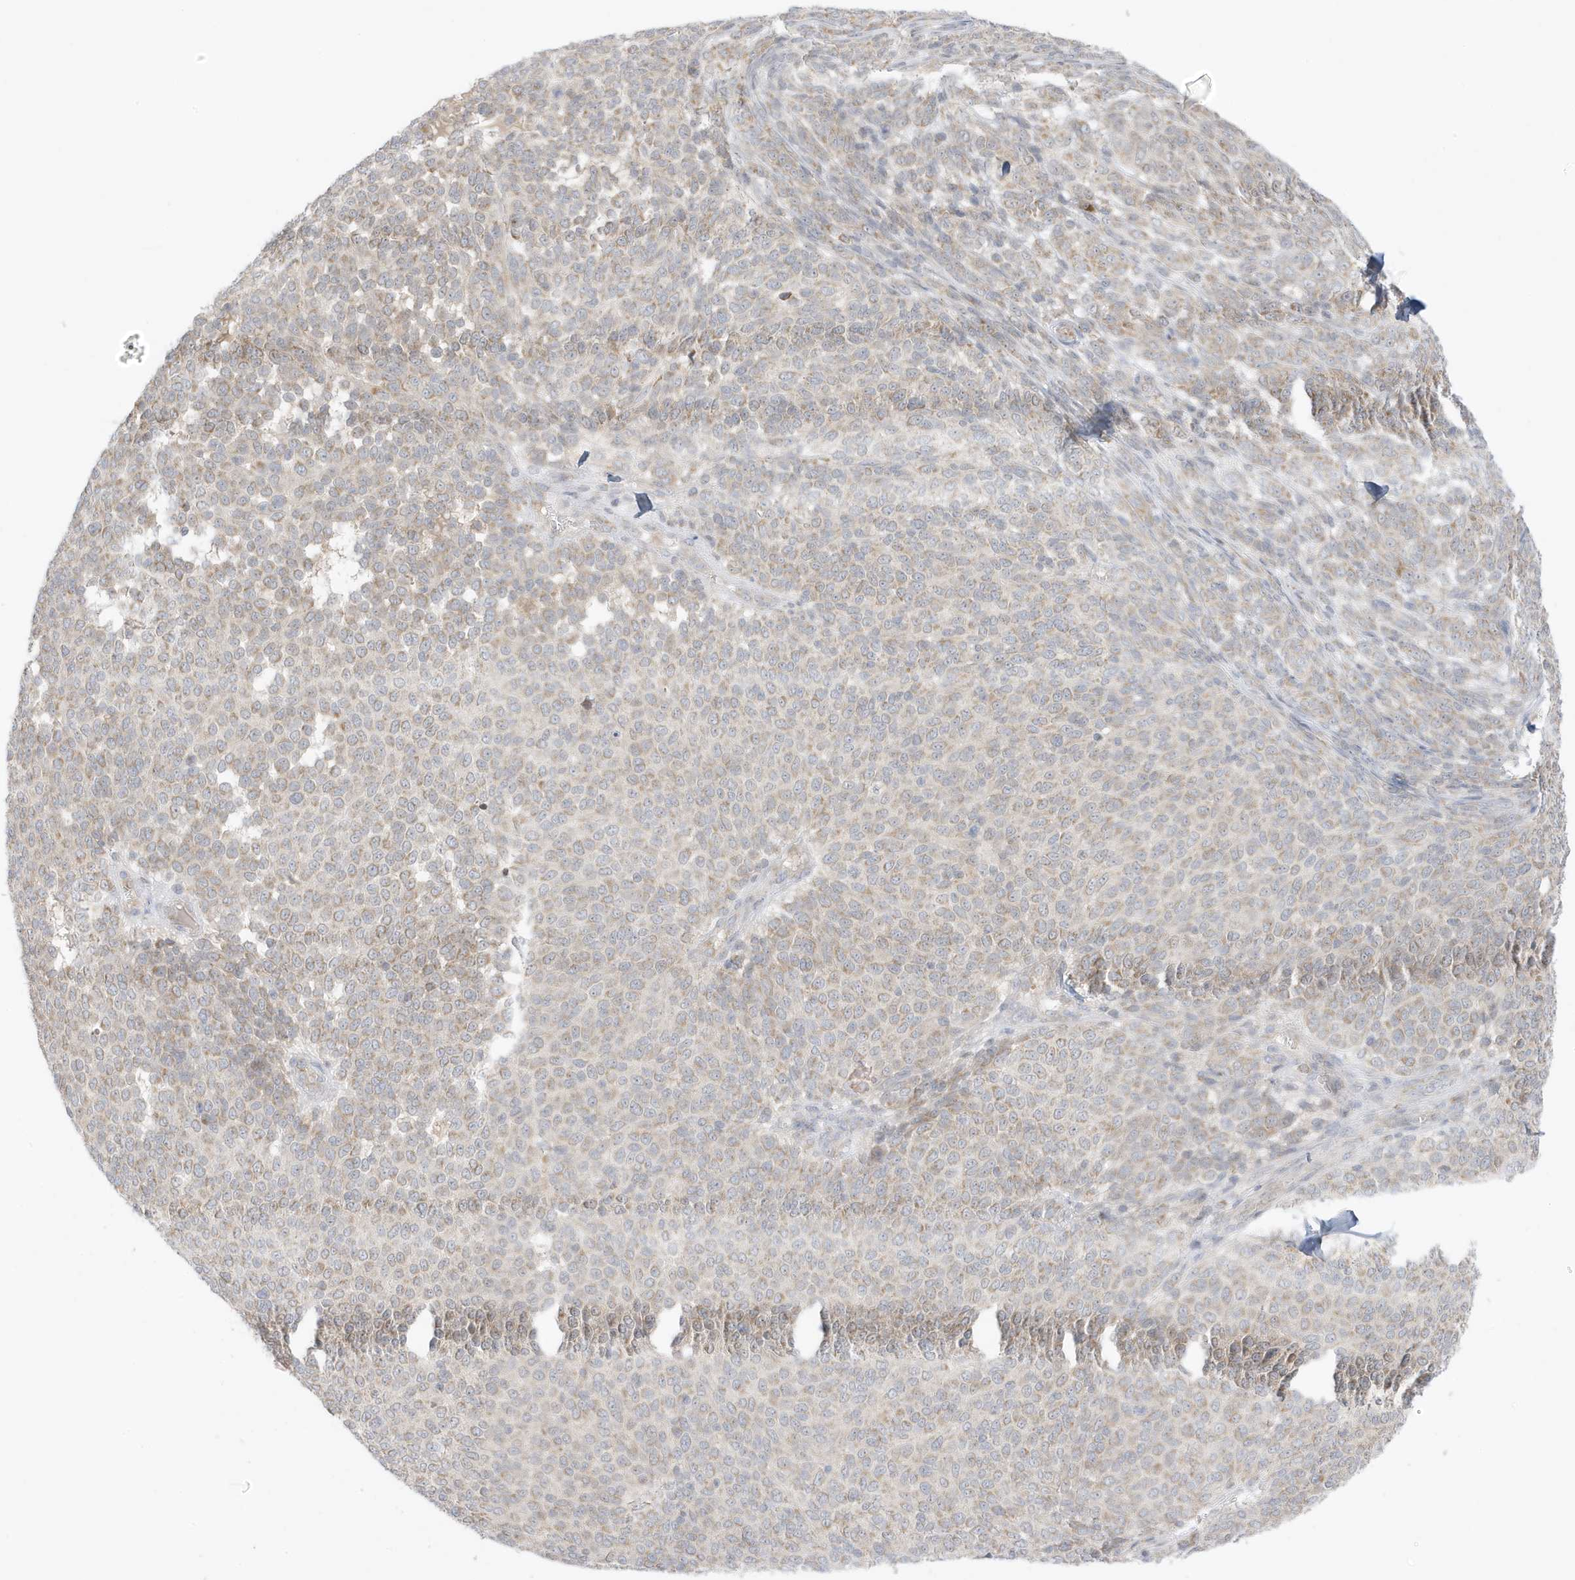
{"staining": {"intensity": "weak", "quantity": "<25%", "location": "cytoplasmic/membranous"}, "tissue": "melanoma", "cell_type": "Tumor cells", "image_type": "cancer", "snomed": [{"axis": "morphology", "description": "Malignant melanoma, NOS"}, {"axis": "topography", "description": "Skin"}], "caption": "This is a photomicrograph of immunohistochemistry (IHC) staining of malignant melanoma, which shows no expression in tumor cells.", "gene": "NPPC", "patient": {"sex": "male", "age": 73}}